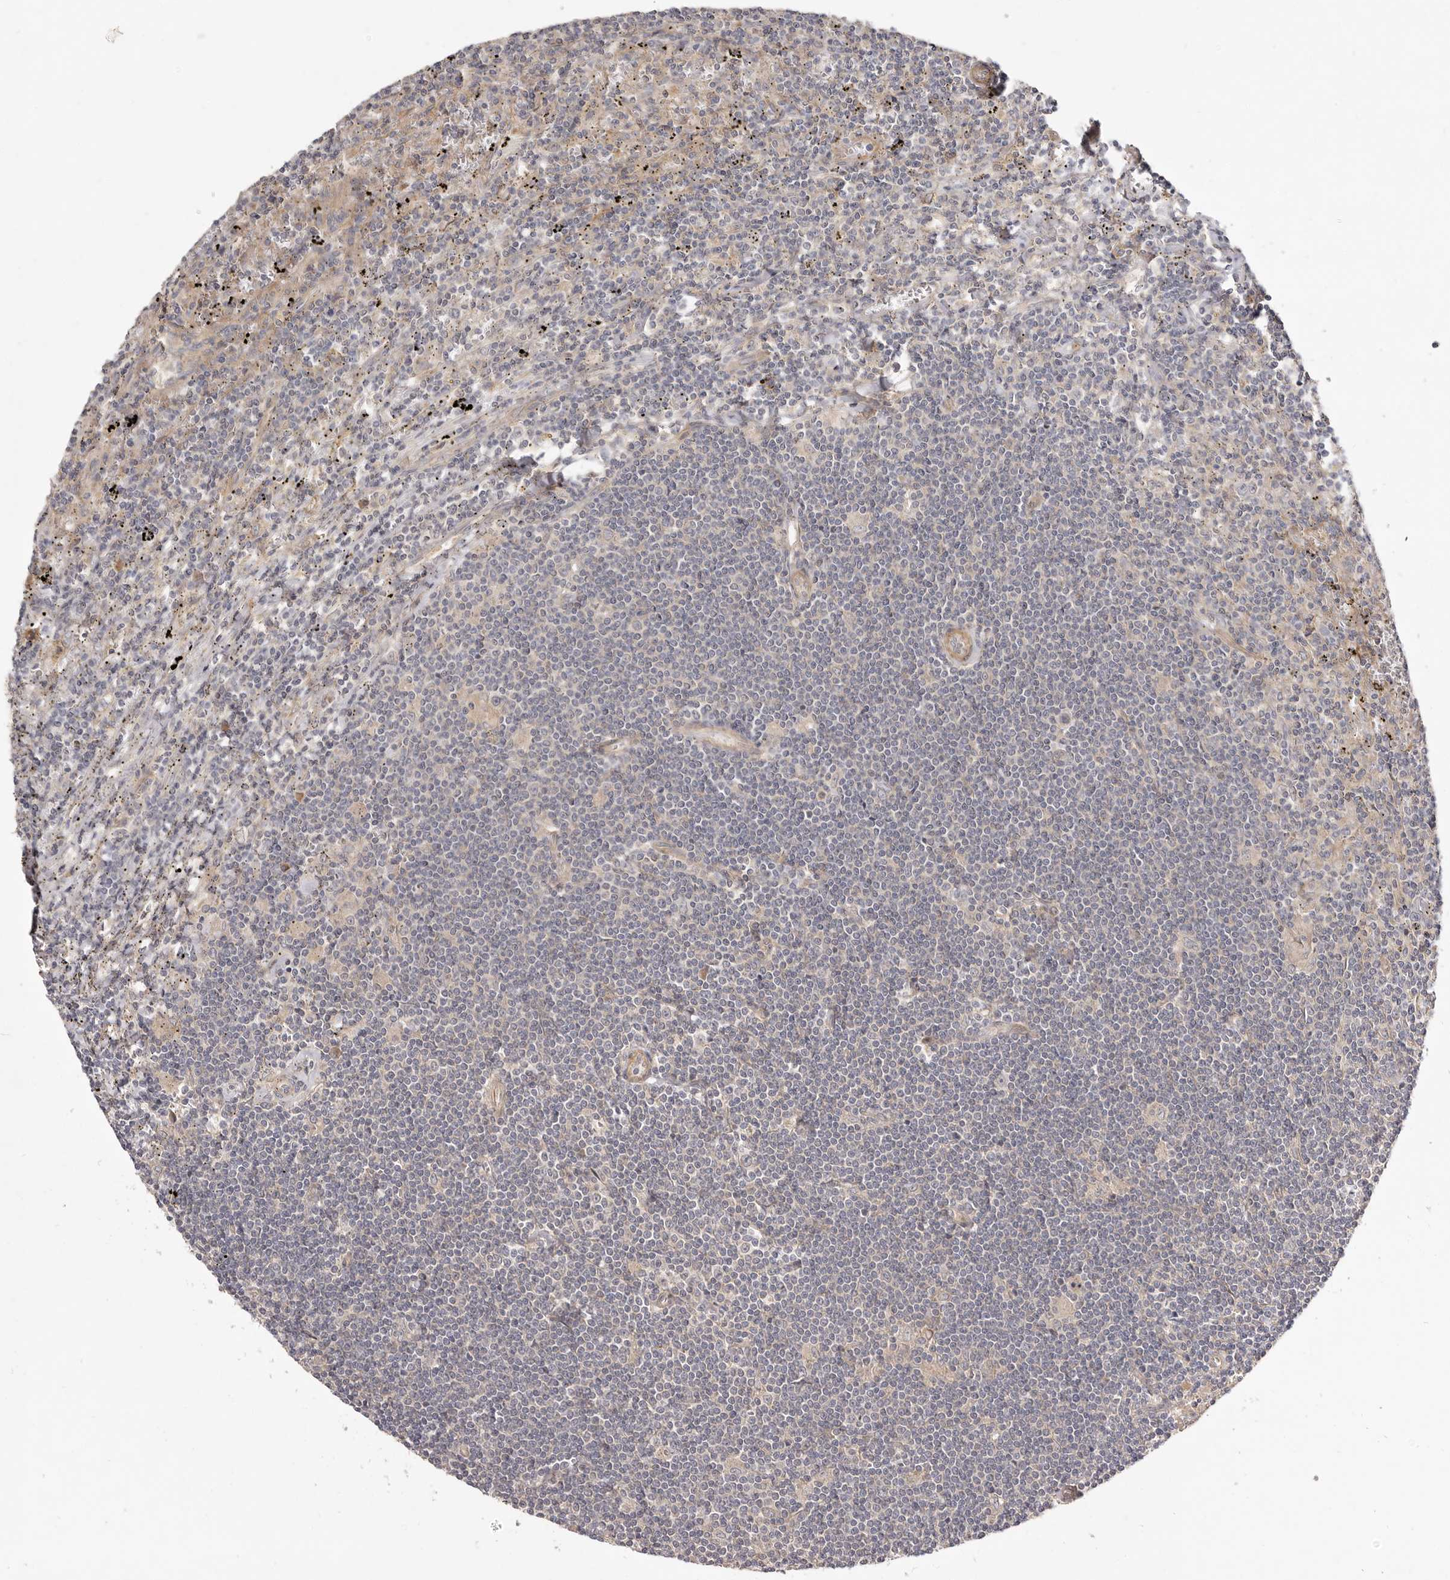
{"staining": {"intensity": "negative", "quantity": "none", "location": "none"}, "tissue": "lymphoma", "cell_type": "Tumor cells", "image_type": "cancer", "snomed": [{"axis": "morphology", "description": "Malignant lymphoma, non-Hodgkin's type, Low grade"}, {"axis": "topography", "description": "Spleen"}], "caption": "Micrograph shows no significant protein positivity in tumor cells of low-grade malignant lymphoma, non-Hodgkin's type.", "gene": "ADAMTS9", "patient": {"sex": "male", "age": 76}}